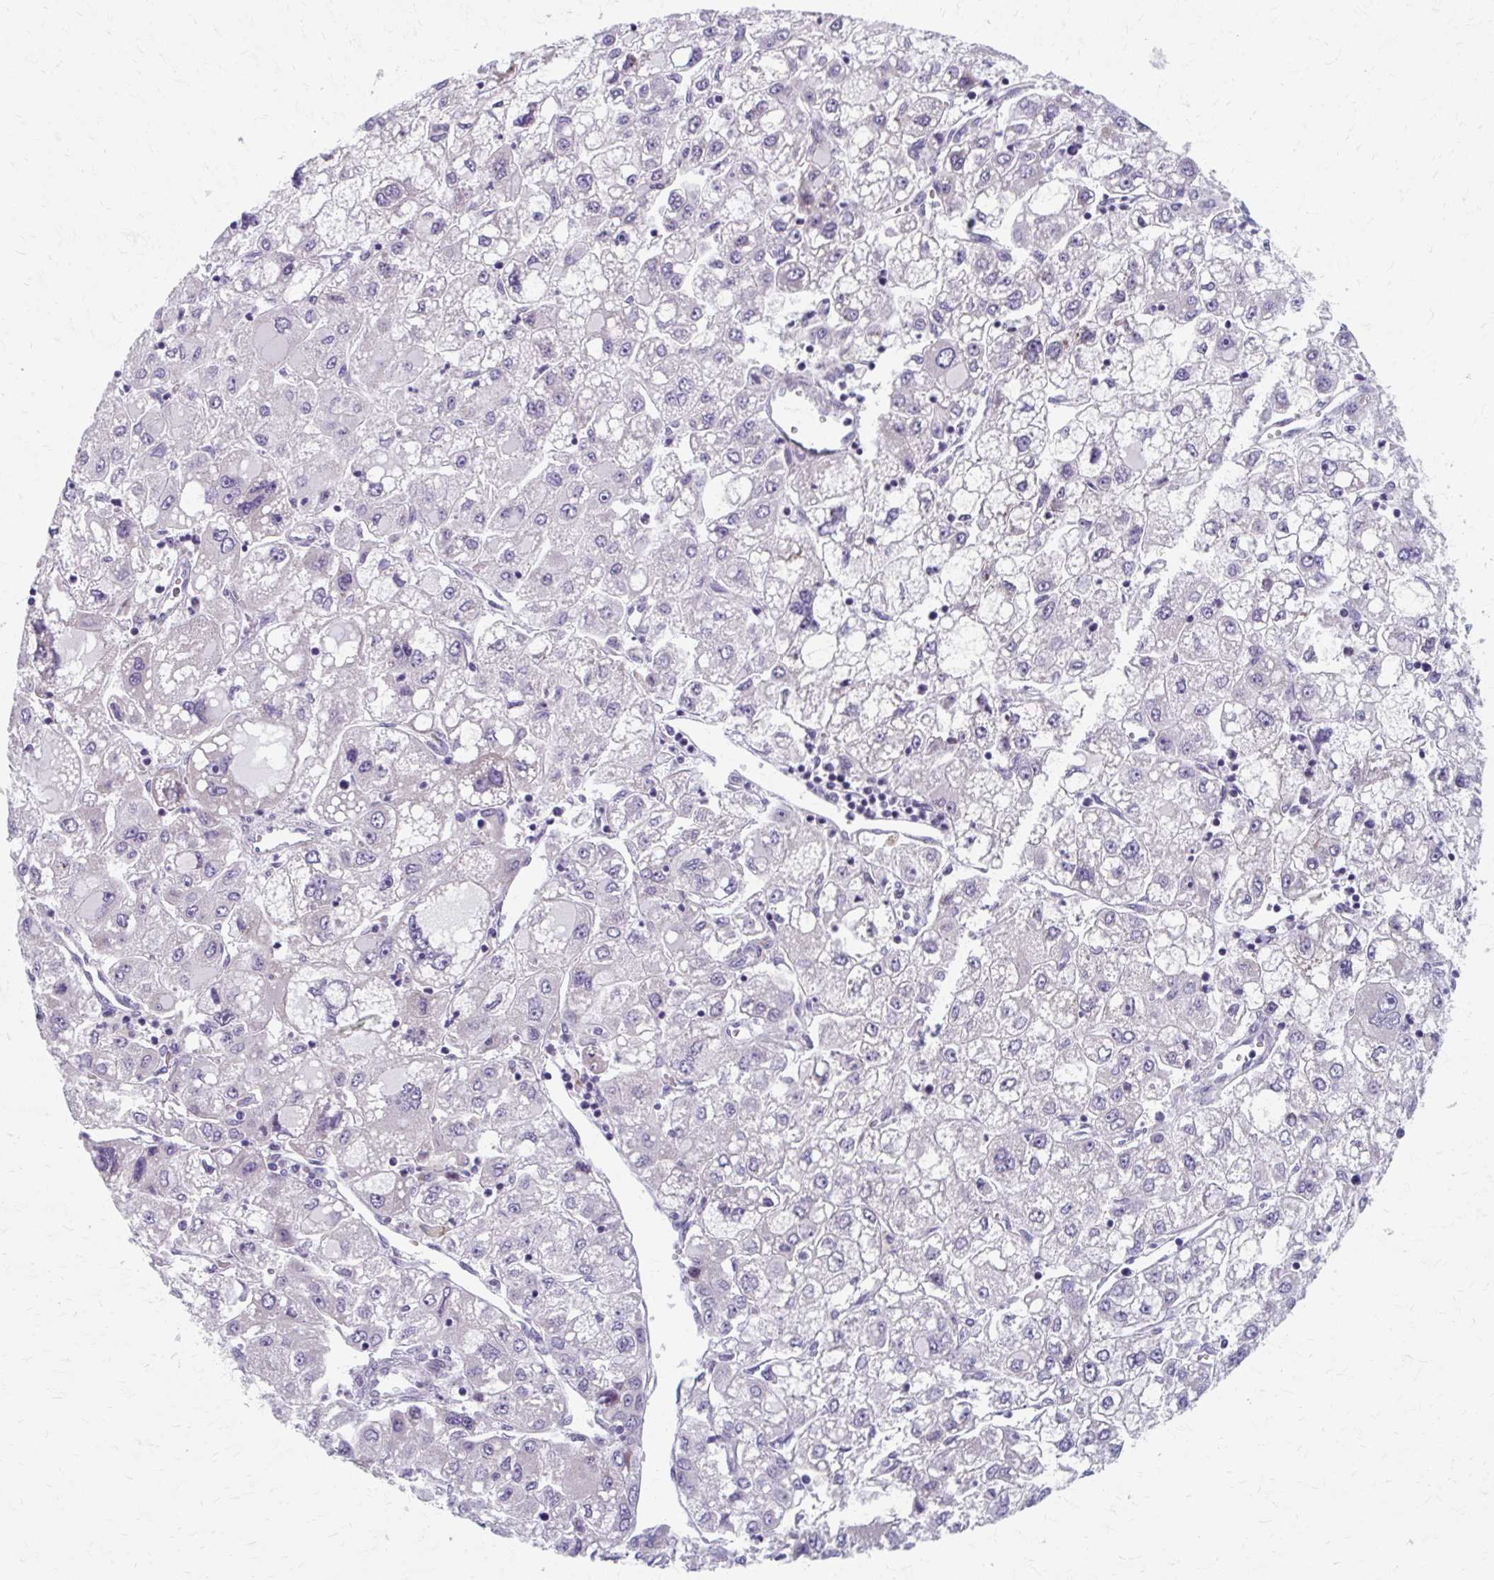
{"staining": {"intensity": "negative", "quantity": "none", "location": "none"}, "tissue": "liver cancer", "cell_type": "Tumor cells", "image_type": "cancer", "snomed": [{"axis": "morphology", "description": "Carcinoma, Hepatocellular, NOS"}, {"axis": "topography", "description": "Liver"}], "caption": "Immunohistochemical staining of human liver cancer demonstrates no significant staining in tumor cells. (DAB (3,3'-diaminobenzidine) immunohistochemistry (IHC), high magnification).", "gene": "OLFM2", "patient": {"sex": "male", "age": 40}}